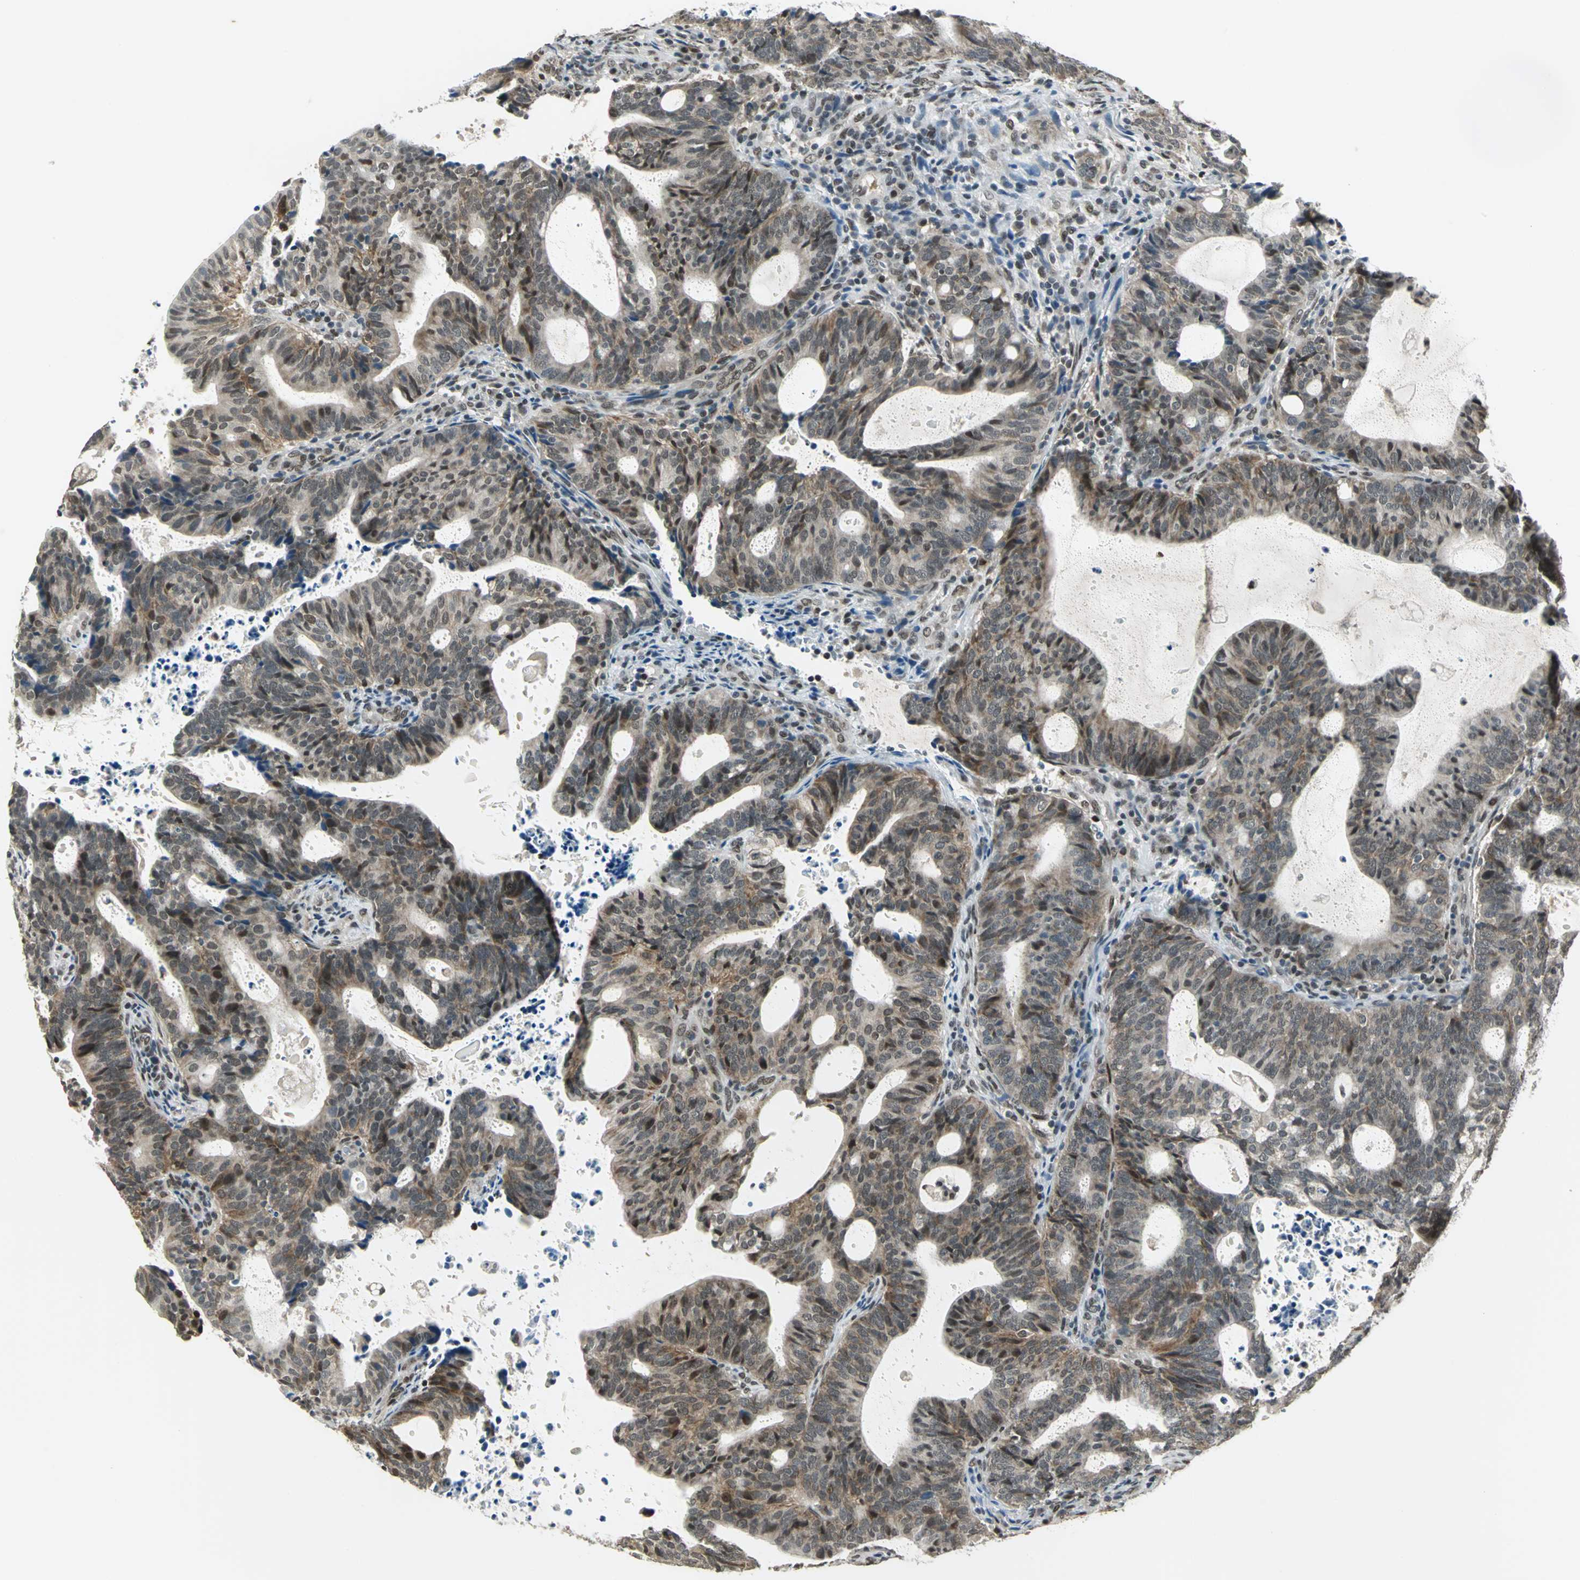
{"staining": {"intensity": "moderate", "quantity": "25%-75%", "location": "cytoplasmic/membranous,nuclear"}, "tissue": "endometrial cancer", "cell_type": "Tumor cells", "image_type": "cancer", "snomed": [{"axis": "morphology", "description": "Adenocarcinoma, NOS"}, {"axis": "topography", "description": "Uterus"}], "caption": "An image showing moderate cytoplasmic/membranous and nuclear positivity in approximately 25%-75% of tumor cells in endometrial cancer, as visualized by brown immunohistochemical staining.", "gene": "RAD17", "patient": {"sex": "female", "age": 83}}